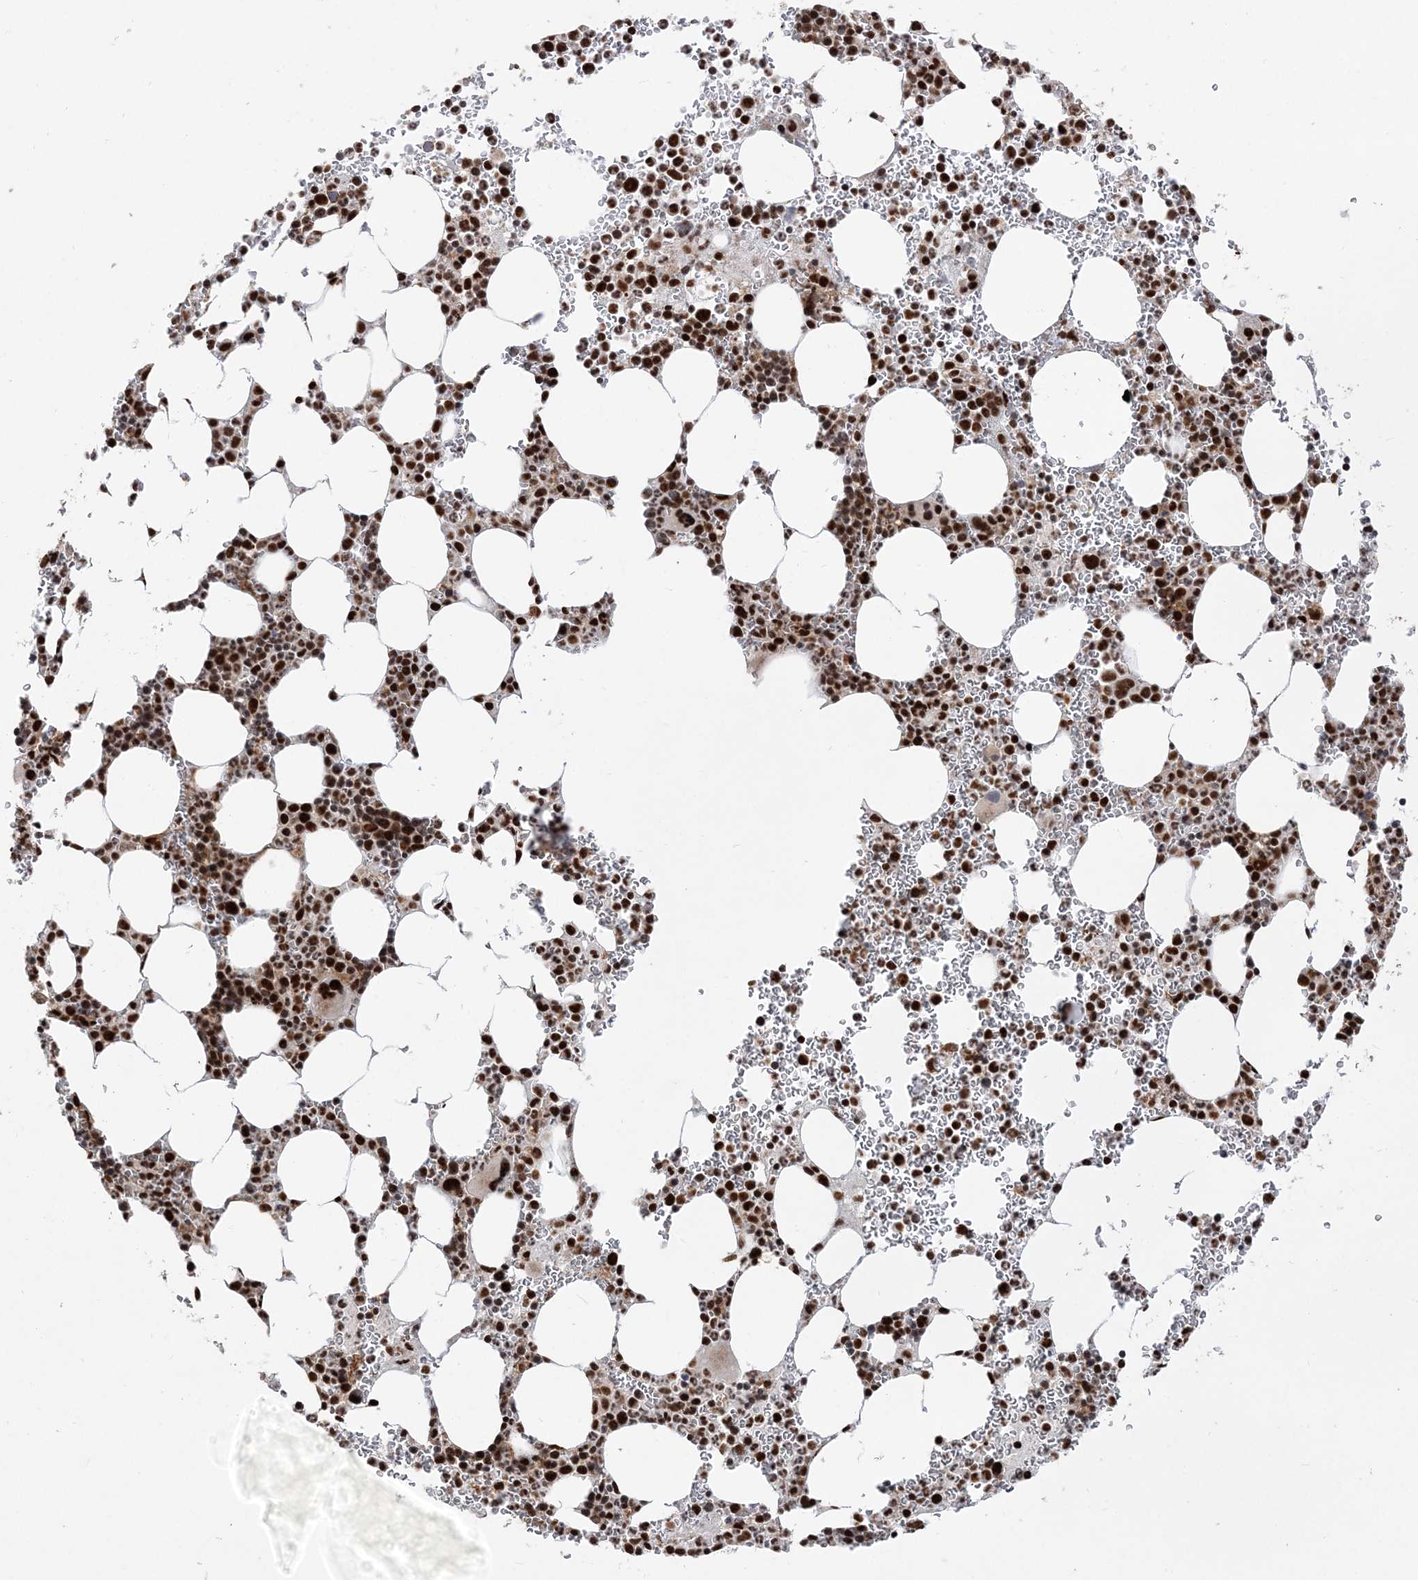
{"staining": {"intensity": "strong", "quantity": ">75%", "location": "nuclear"}, "tissue": "bone marrow", "cell_type": "Hematopoietic cells", "image_type": "normal", "snomed": [{"axis": "morphology", "description": "Normal tissue, NOS"}, {"axis": "topography", "description": "Bone marrow"}], "caption": "Immunohistochemistry (IHC) image of benign bone marrow stained for a protein (brown), which exhibits high levels of strong nuclear staining in about >75% of hematopoietic cells.", "gene": "RBM17", "patient": {"sex": "female", "age": 78}}